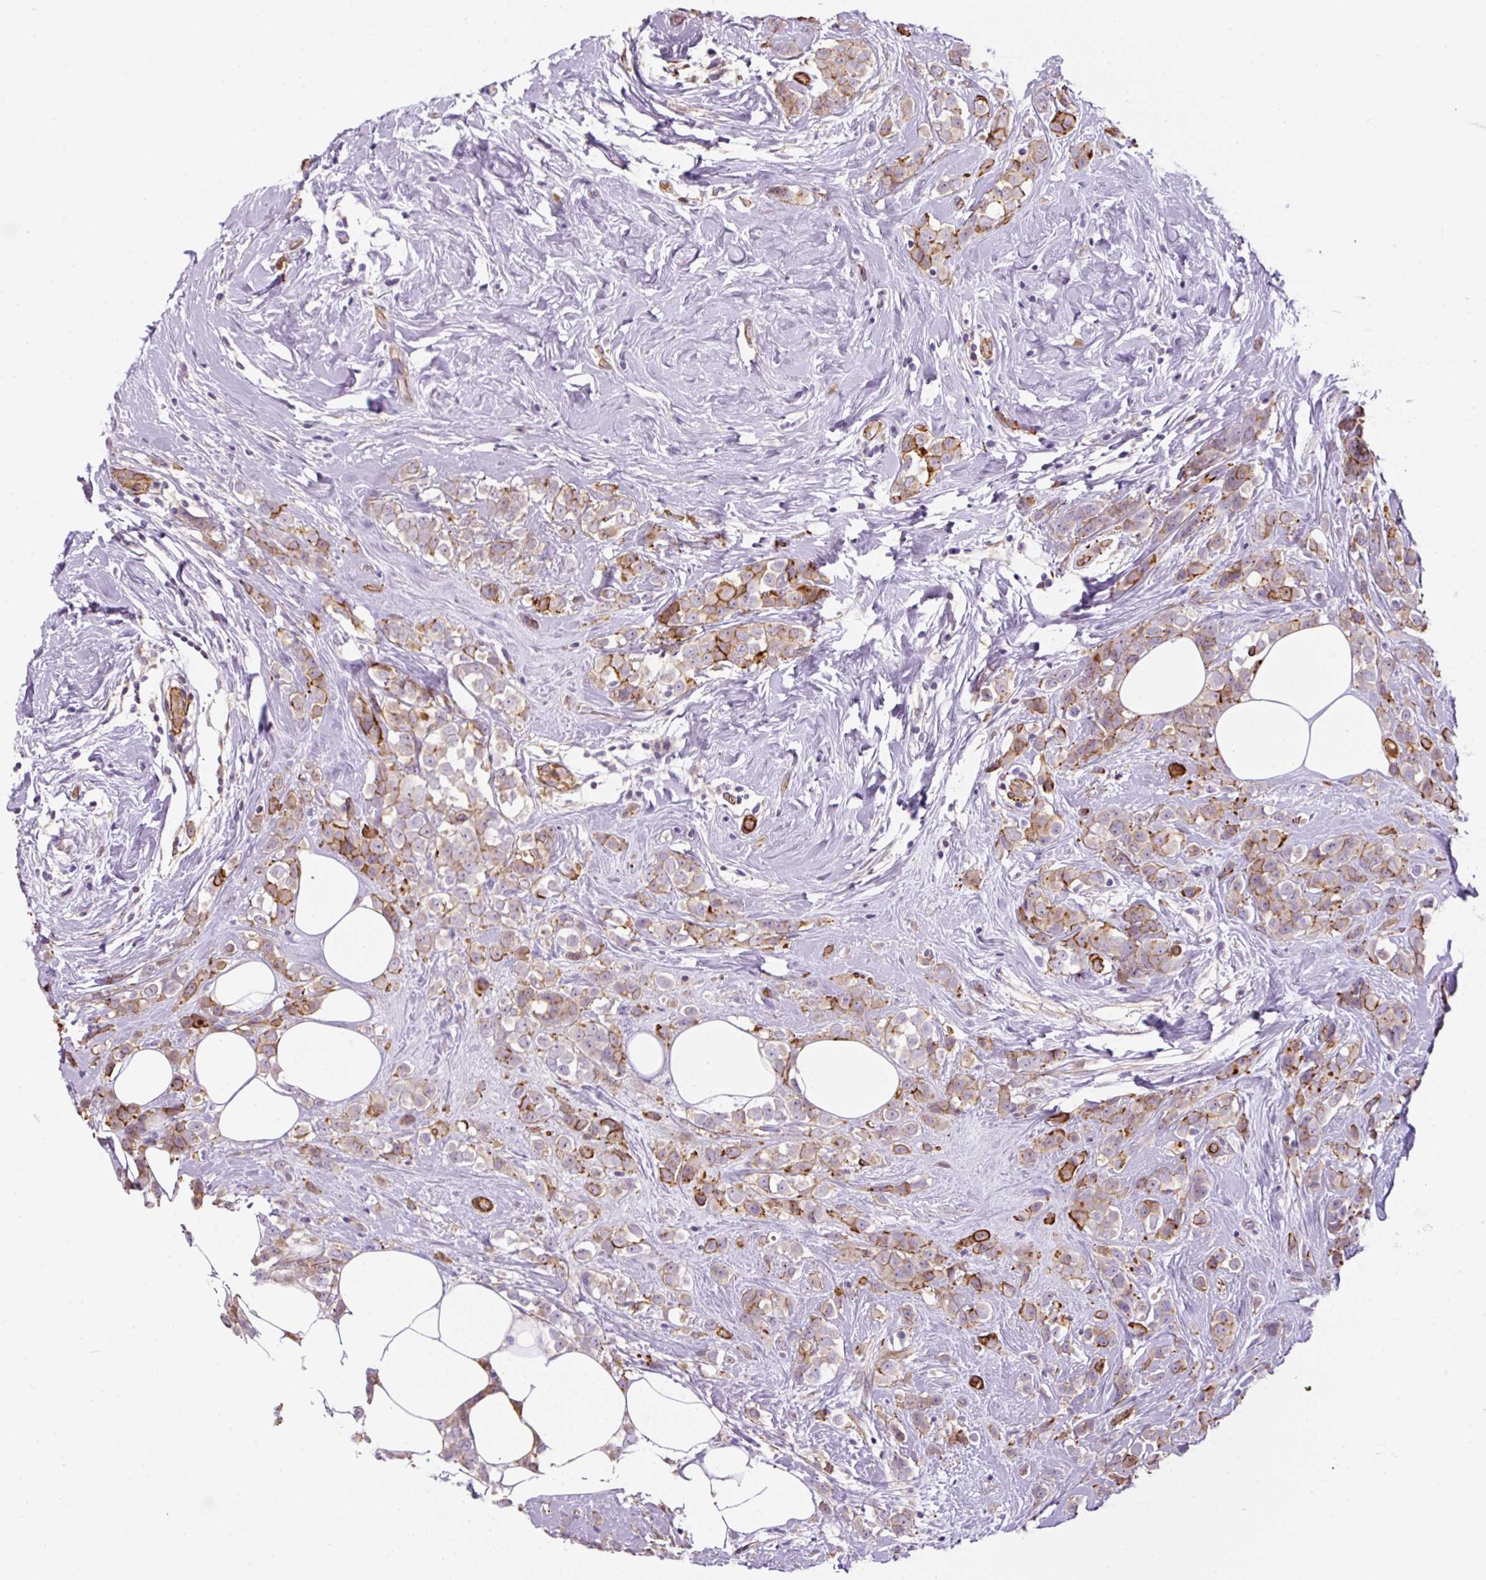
{"staining": {"intensity": "moderate", "quantity": ">75%", "location": "cytoplasmic/membranous"}, "tissue": "breast cancer", "cell_type": "Tumor cells", "image_type": "cancer", "snomed": [{"axis": "morphology", "description": "Duct carcinoma"}, {"axis": "topography", "description": "Breast"}], "caption": "Brown immunohistochemical staining in infiltrating ductal carcinoma (breast) reveals moderate cytoplasmic/membranous positivity in approximately >75% of tumor cells.", "gene": "B3GALT5", "patient": {"sex": "female", "age": 80}}